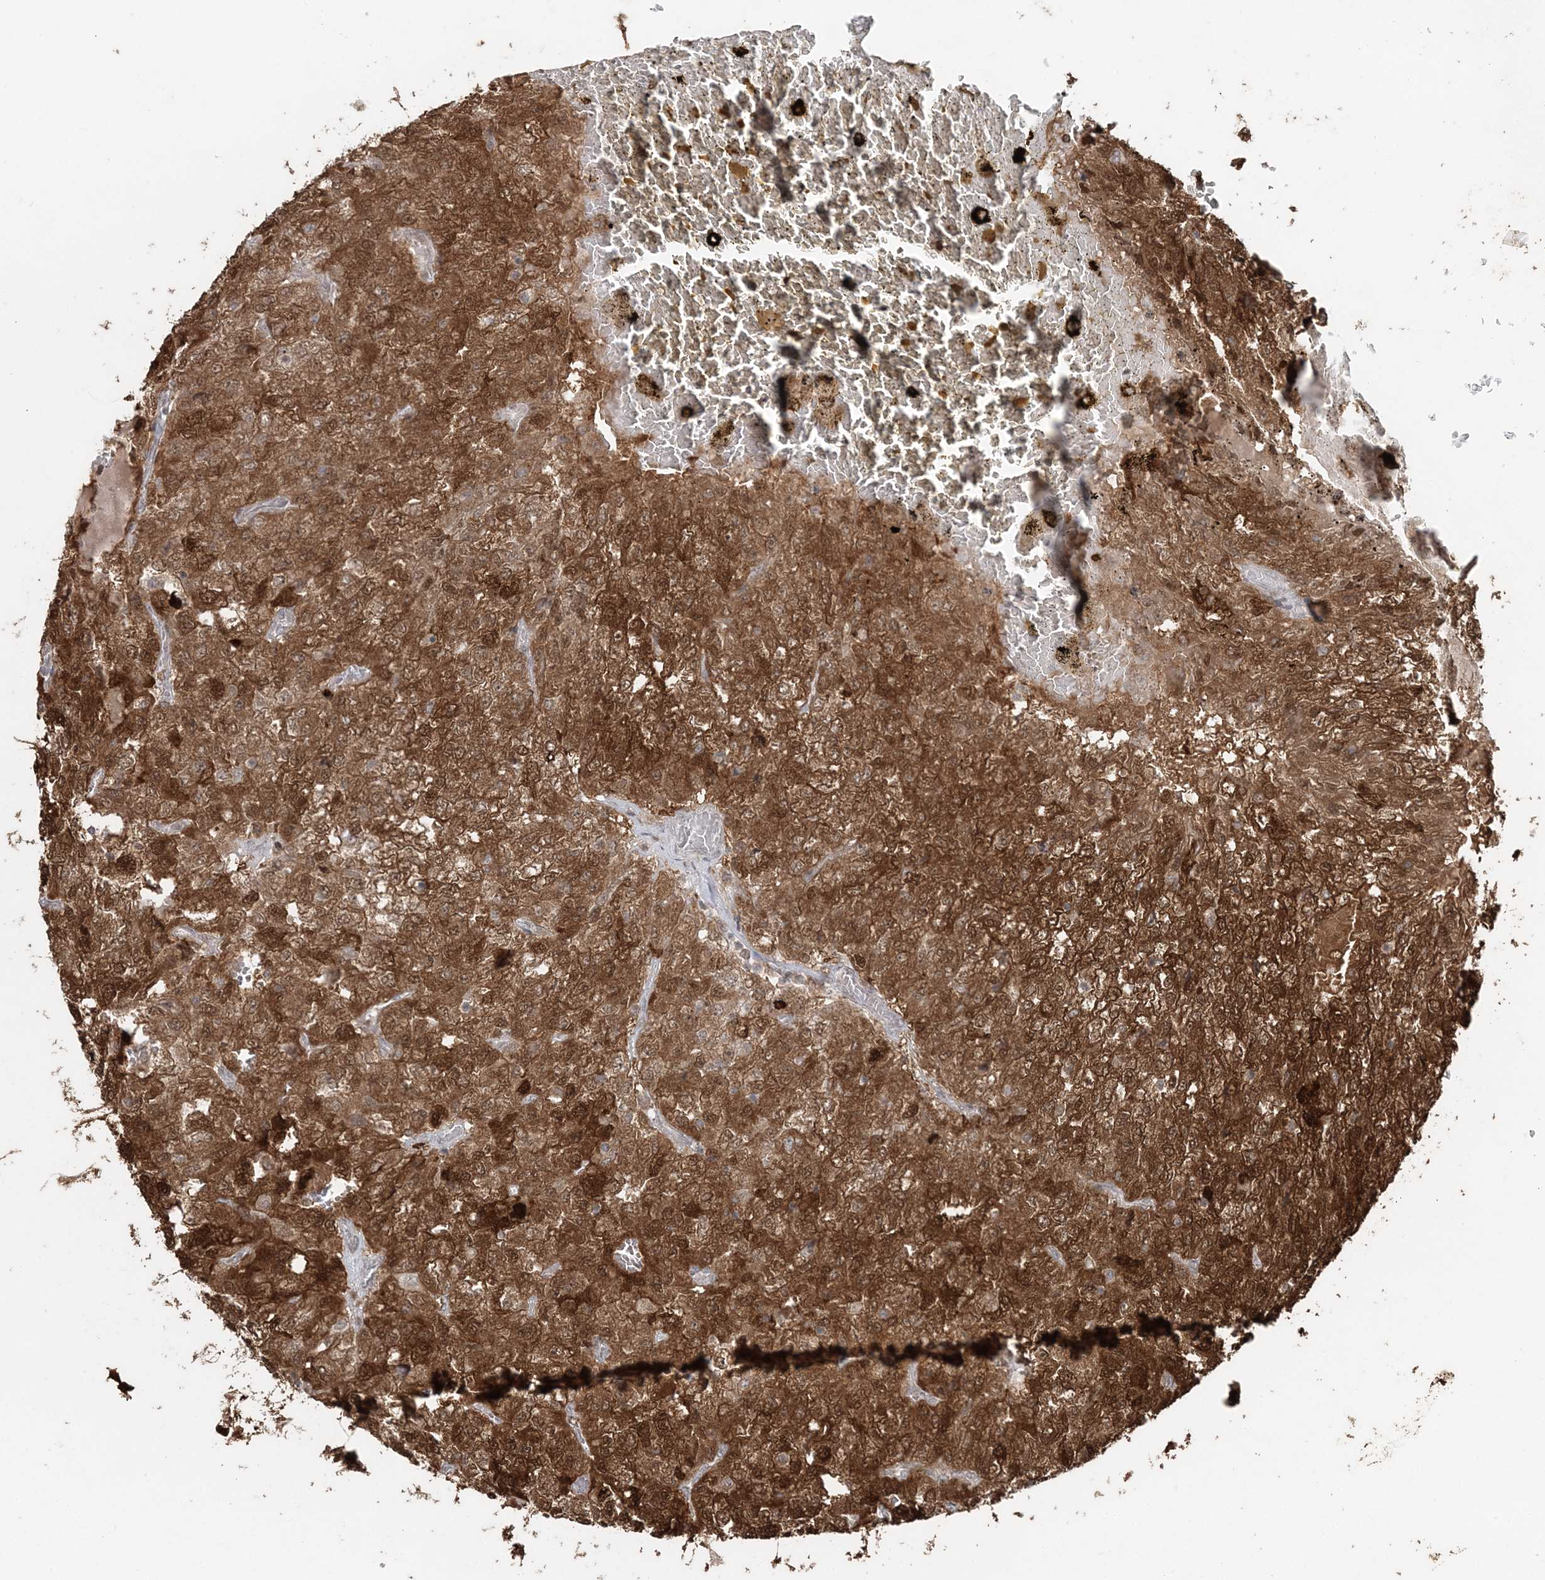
{"staining": {"intensity": "strong", "quantity": ">75%", "location": "cytoplasmic/membranous"}, "tissue": "renal cancer", "cell_type": "Tumor cells", "image_type": "cancer", "snomed": [{"axis": "morphology", "description": "Adenocarcinoma, NOS"}, {"axis": "topography", "description": "Kidney"}], "caption": "Immunohistochemistry micrograph of renal cancer stained for a protein (brown), which shows high levels of strong cytoplasmic/membranous staining in approximately >75% of tumor cells.", "gene": "SLU7", "patient": {"sex": "female", "age": 54}}